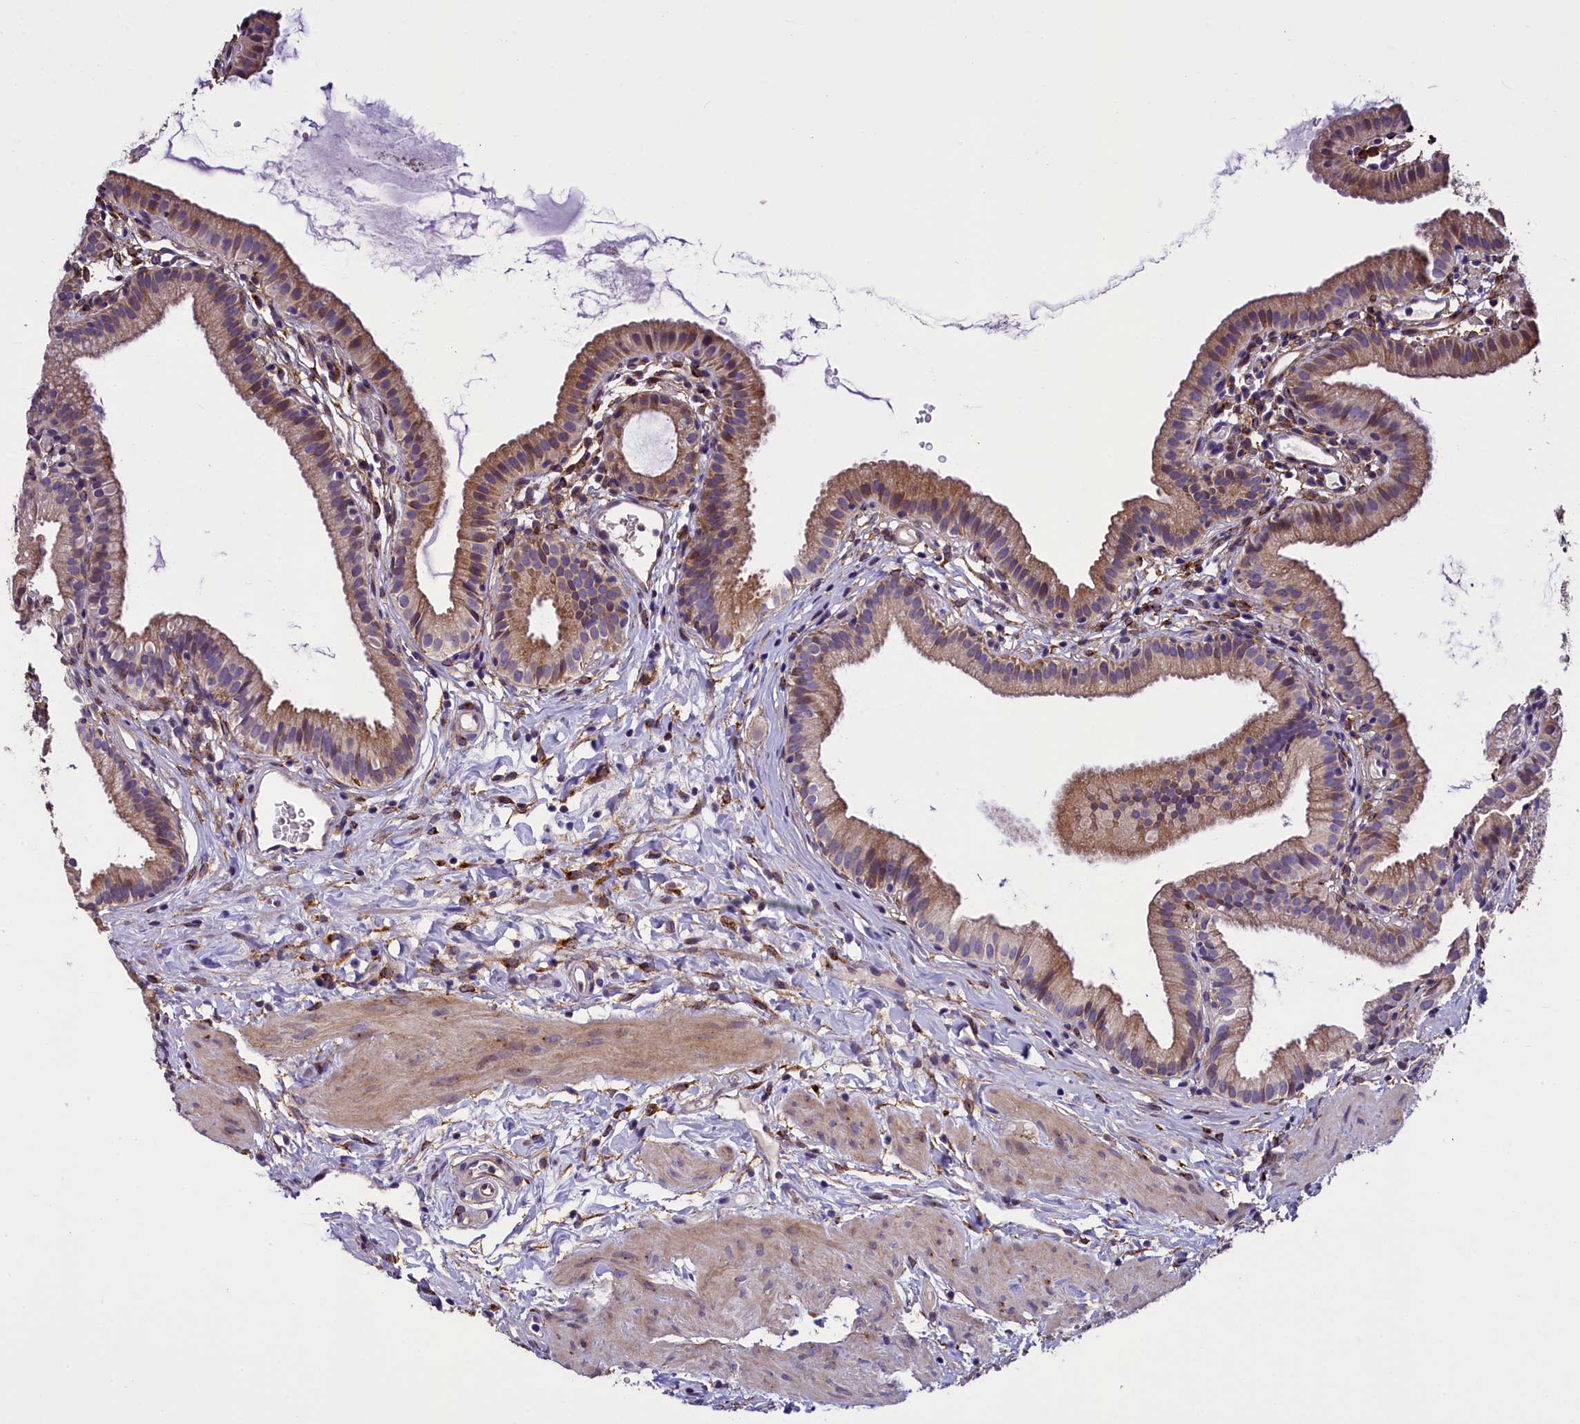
{"staining": {"intensity": "moderate", "quantity": "25%-75%", "location": "cytoplasmic/membranous"}, "tissue": "gallbladder", "cell_type": "Glandular cells", "image_type": "normal", "snomed": [{"axis": "morphology", "description": "Normal tissue, NOS"}, {"axis": "topography", "description": "Gallbladder"}], "caption": "Immunohistochemical staining of normal human gallbladder shows 25%-75% levels of moderate cytoplasmic/membranous protein staining in approximately 25%-75% of glandular cells.", "gene": "MRC2", "patient": {"sex": "female", "age": 46}}